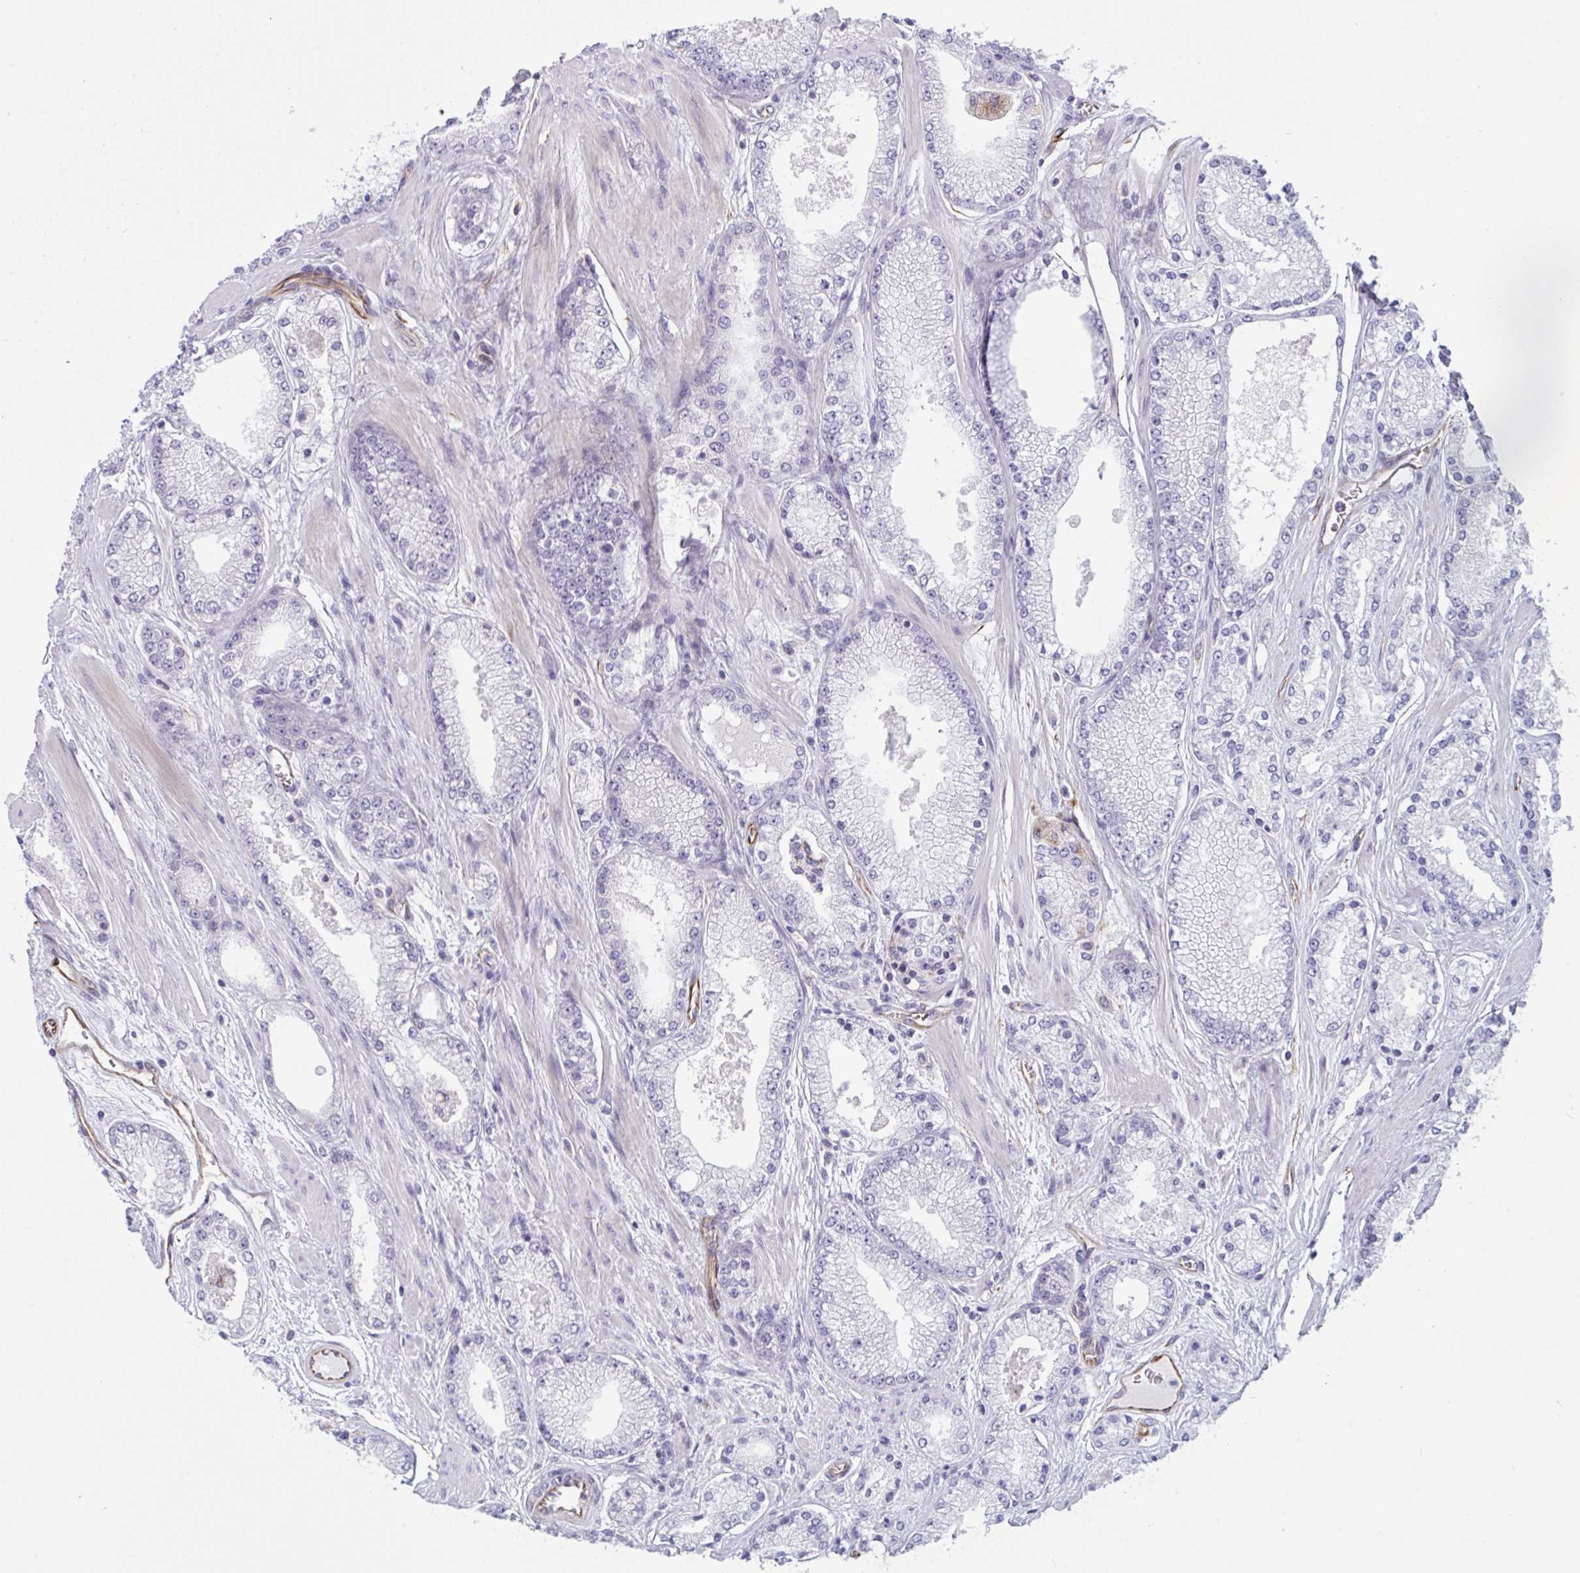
{"staining": {"intensity": "negative", "quantity": "none", "location": "none"}, "tissue": "prostate cancer", "cell_type": "Tumor cells", "image_type": "cancer", "snomed": [{"axis": "morphology", "description": "Adenocarcinoma, High grade"}, {"axis": "topography", "description": "Prostate"}], "caption": "DAB (3,3'-diaminobenzidine) immunohistochemical staining of adenocarcinoma (high-grade) (prostate) reveals no significant staining in tumor cells. The staining is performed using DAB brown chromogen with nuclei counter-stained in using hematoxylin.", "gene": "DCBLD1", "patient": {"sex": "male", "age": 63}}